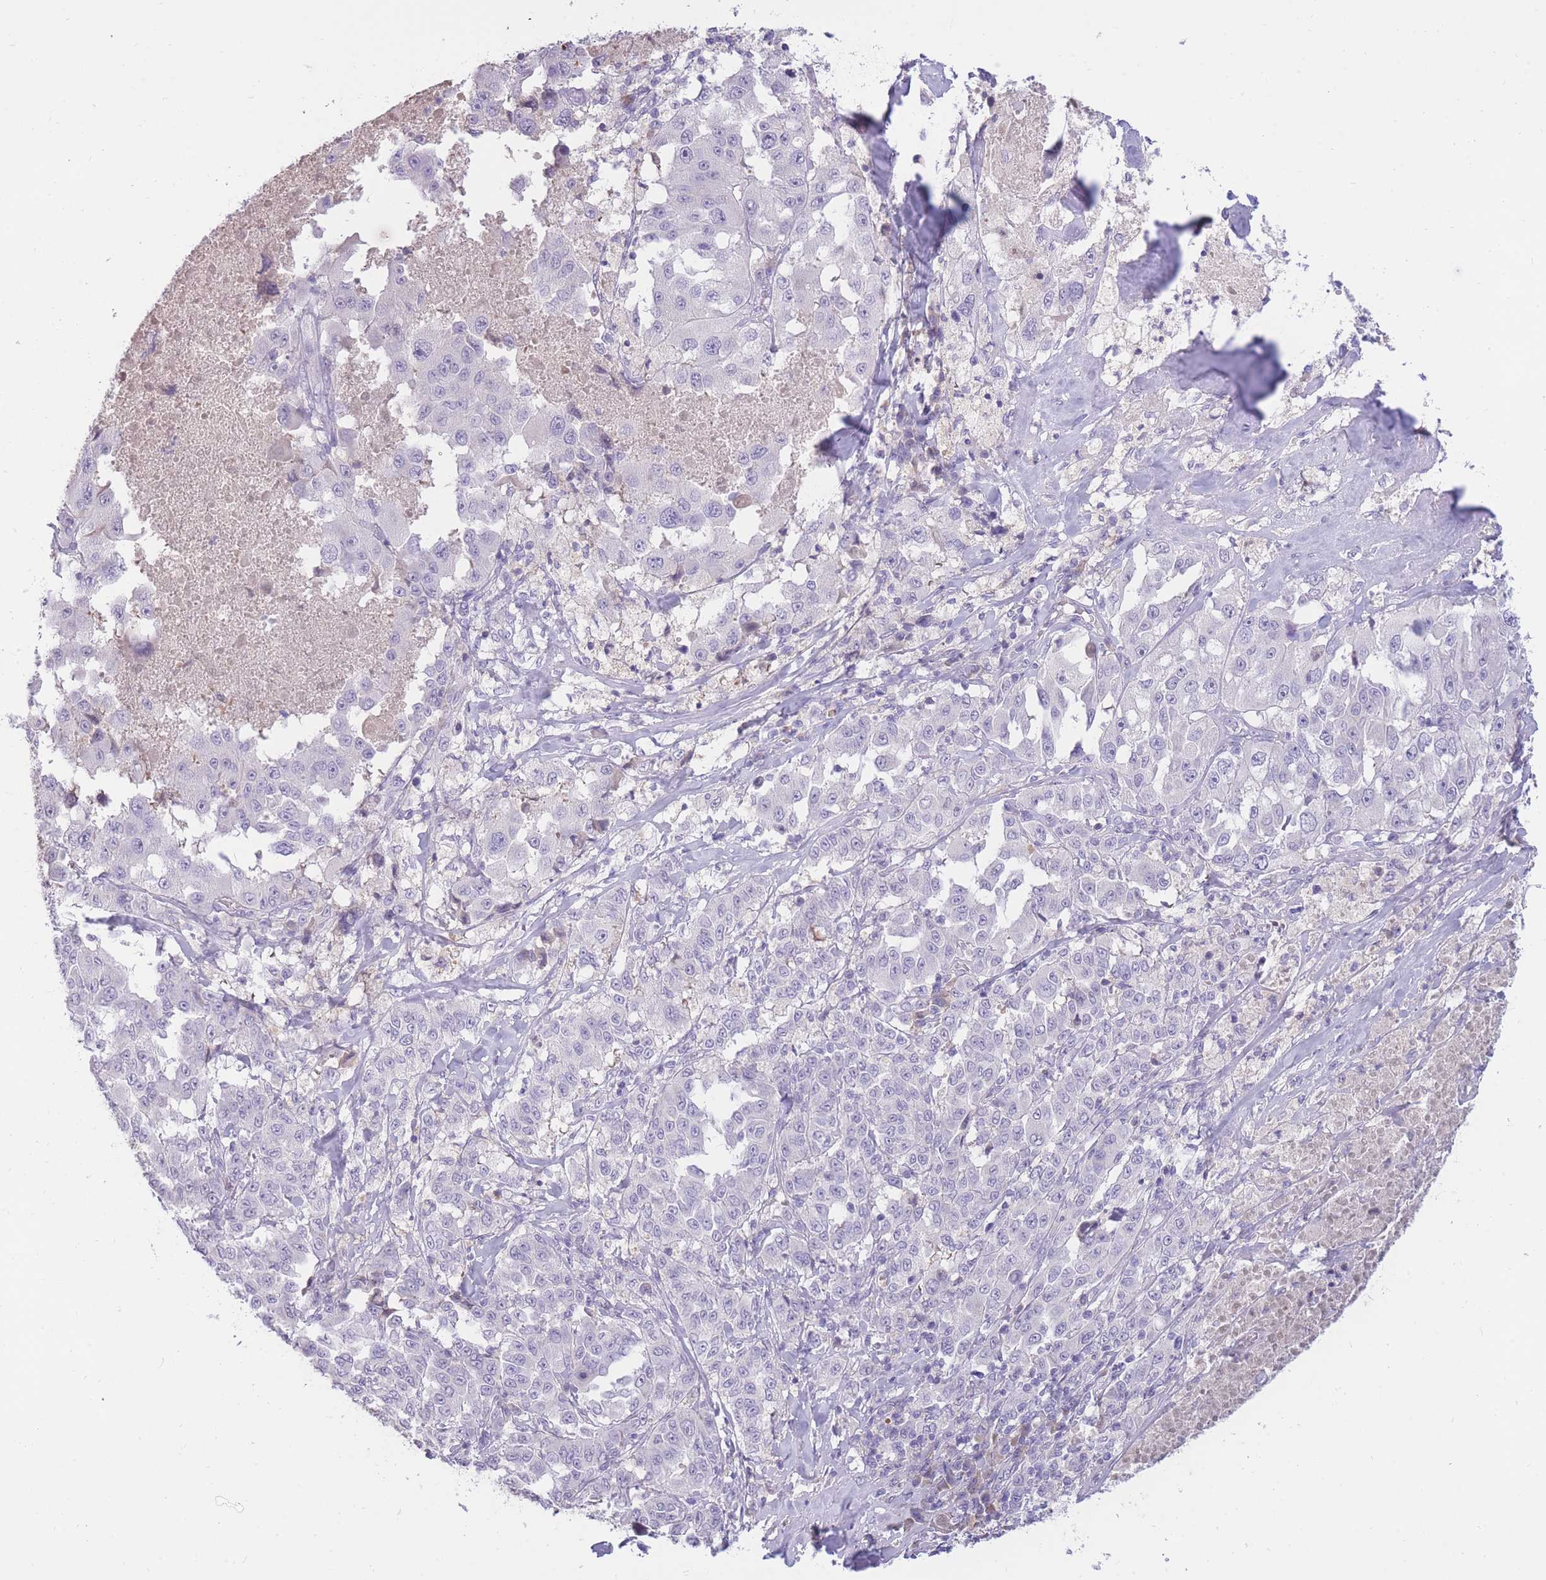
{"staining": {"intensity": "negative", "quantity": "none", "location": "none"}, "tissue": "melanoma", "cell_type": "Tumor cells", "image_type": "cancer", "snomed": [{"axis": "morphology", "description": "Malignant melanoma, Metastatic site"}, {"axis": "topography", "description": "Lymph node"}], "caption": "High magnification brightfield microscopy of melanoma stained with DAB (brown) and counterstained with hematoxylin (blue): tumor cells show no significant positivity.", "gene": "TPSD1", "patient": {"sex": "male", "age": 62}}